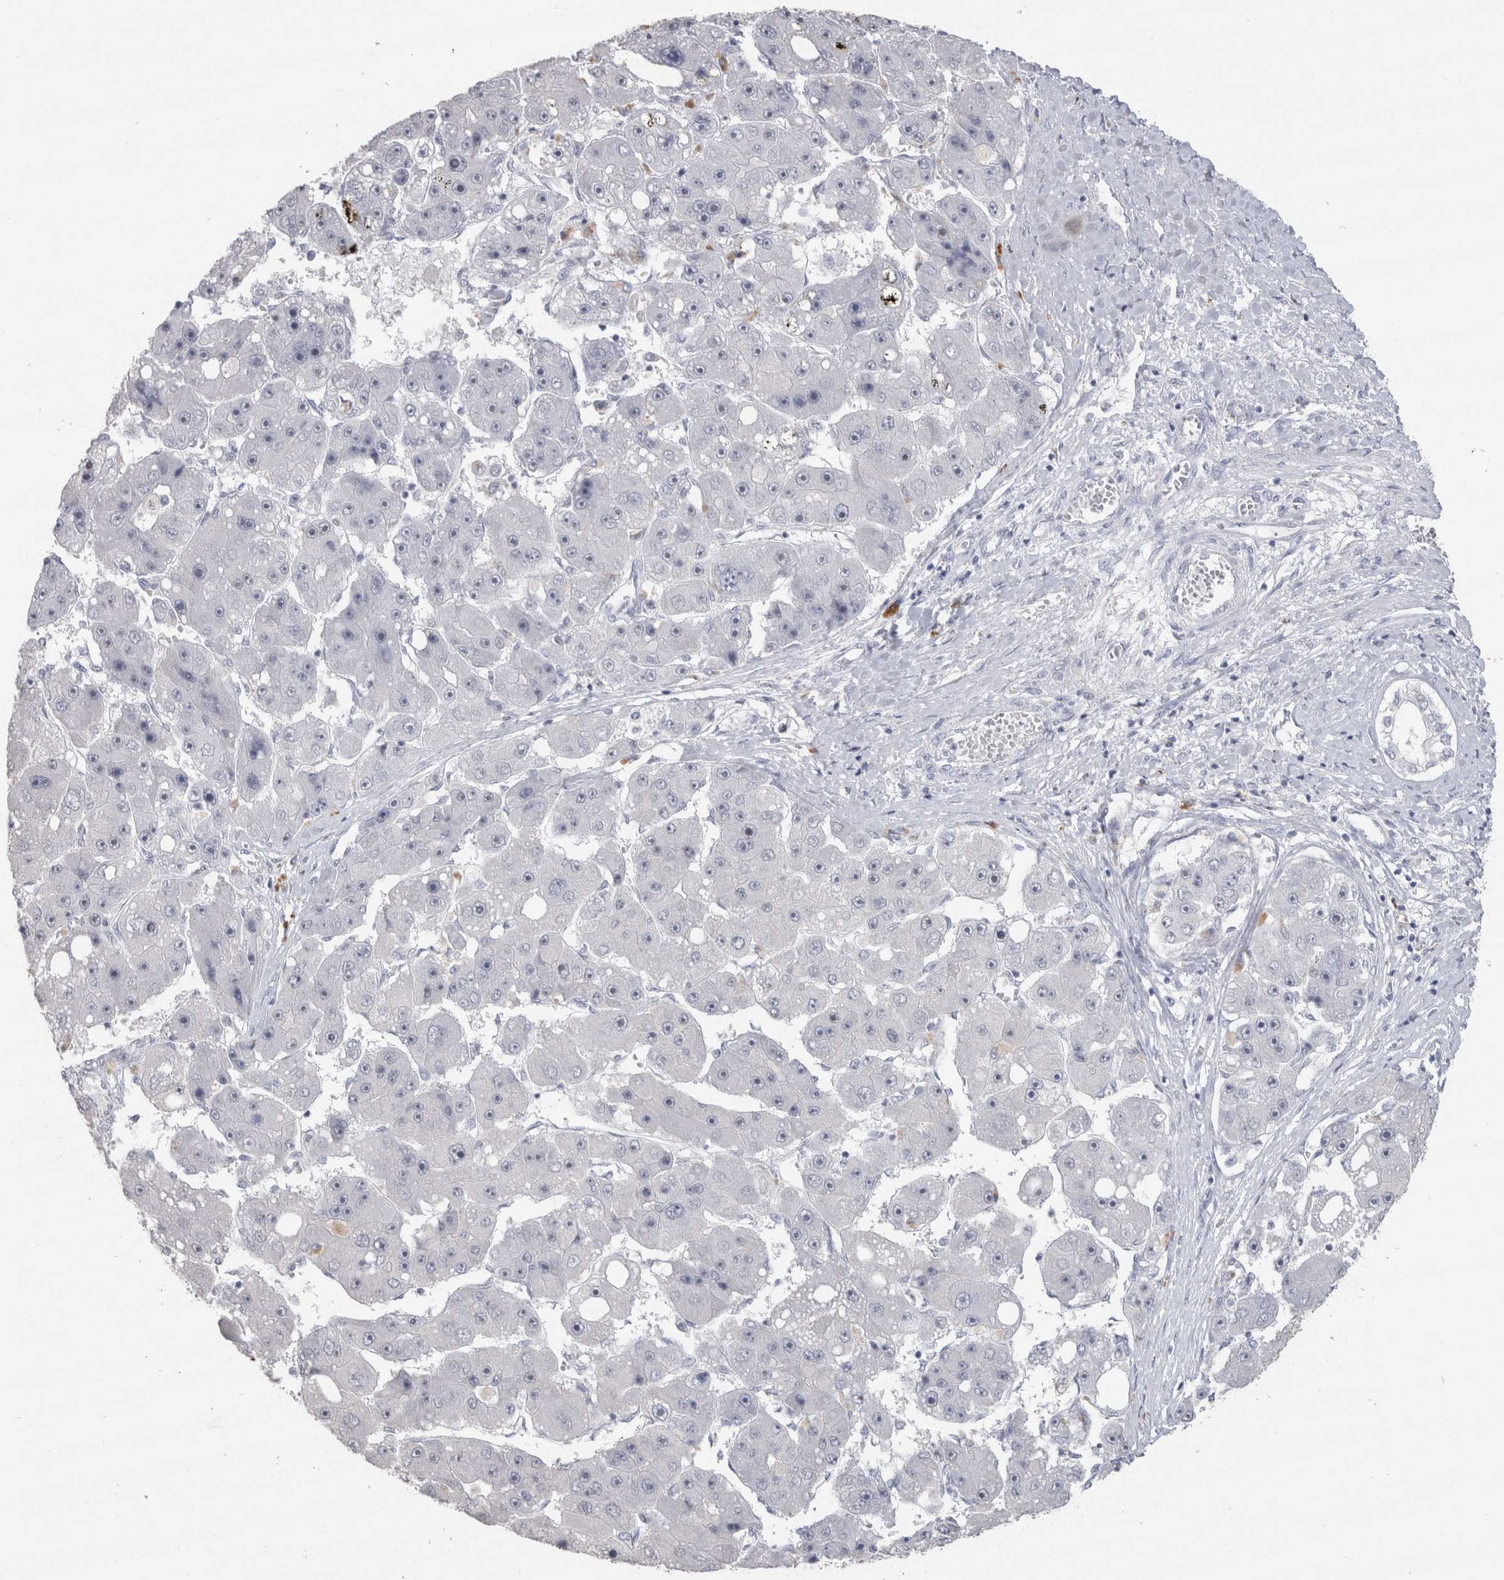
{"staining": {"intensity": "negative", "quantity": "none", "location": "none"}, "tissue": "liver cancer", "cell_type": "Tumor cells", "image_type": "cancer", "snomed": [{"axis": "morphology", "description": "Carcinoma, Hepatocellular, NOS"}, {"axis": "topography", "description": "Liver"}], "caption": "Tumor cells are negative for brown protein staining in liver cancer.", "gene": "CDH17", "patient": {"sex": "female", "age": 61}}